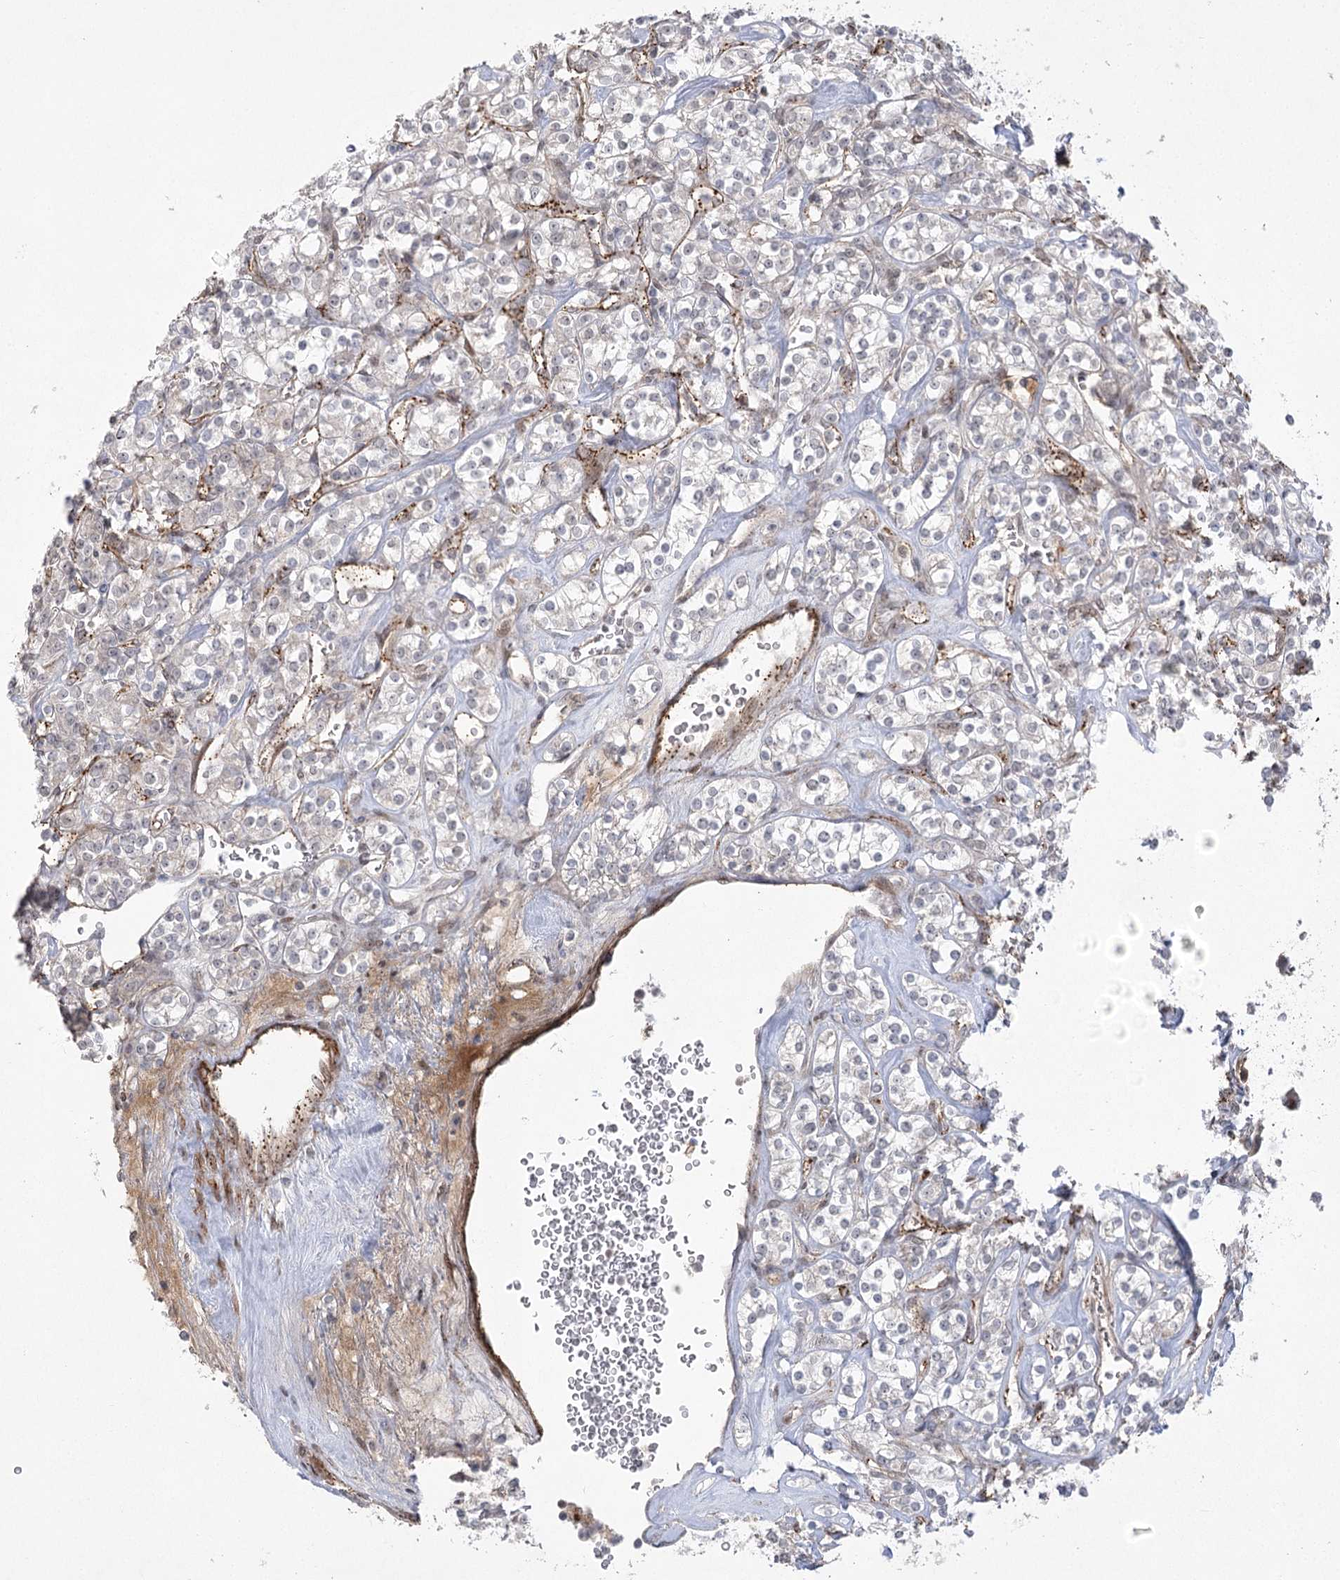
{"staining": {"intensity": "weak", "quantity": "<25%", "location": "nuclear"}, "tissue": "renal cancer", "cell_type": "Tumor cells", "image_type": "cancer", "snomed": [{"axis": "morphology", "description": "Adenocarcinoma, NOS"}, {"axis": "topography", "description": "Kidney"}], "caption": "Renal cancer (adenocarcinoma) was stained to show a protein in brown. There is no significant expression in tumor cells. Nuclei are stained in blue.", "gene": "AMTN", "patient": {"sex": "male", "age": 77}}